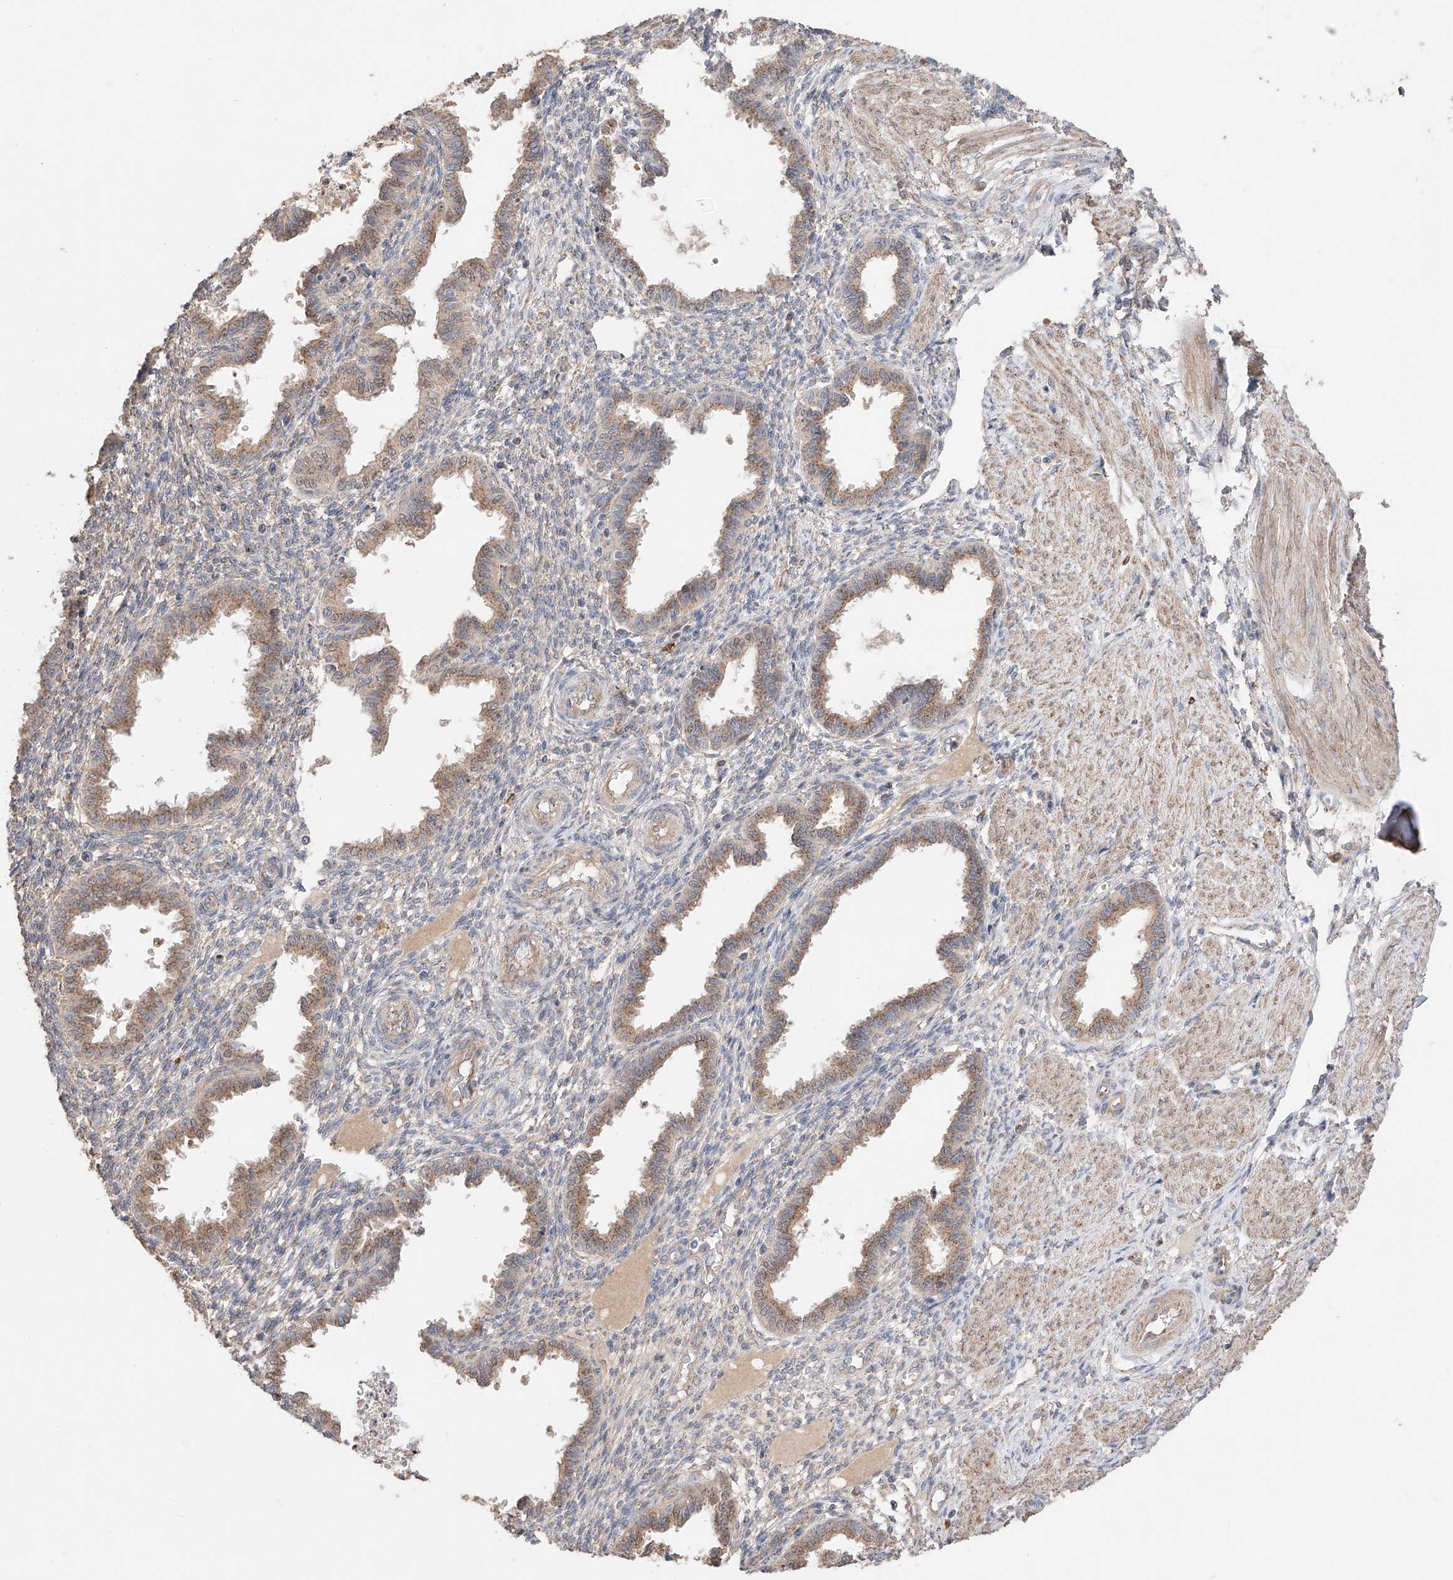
{"staining": {"intensity": "negative", "quantity": "none", "location": "none"}, "tissue": "endometrium", "cell_type": "Cells in endometrial stroma", "image_type": "normal", "snomed": [{"axis": "morphology", "description": "Normal tissue, NOS"}, {"axis": "topography", "description": "Endometrium"}], "caption": "Cells in endometrial stroma show no significant expression in unremarkable endometrium.", "gene": "MOSPD1", "patient": {"sex": "female", "age": 33}}